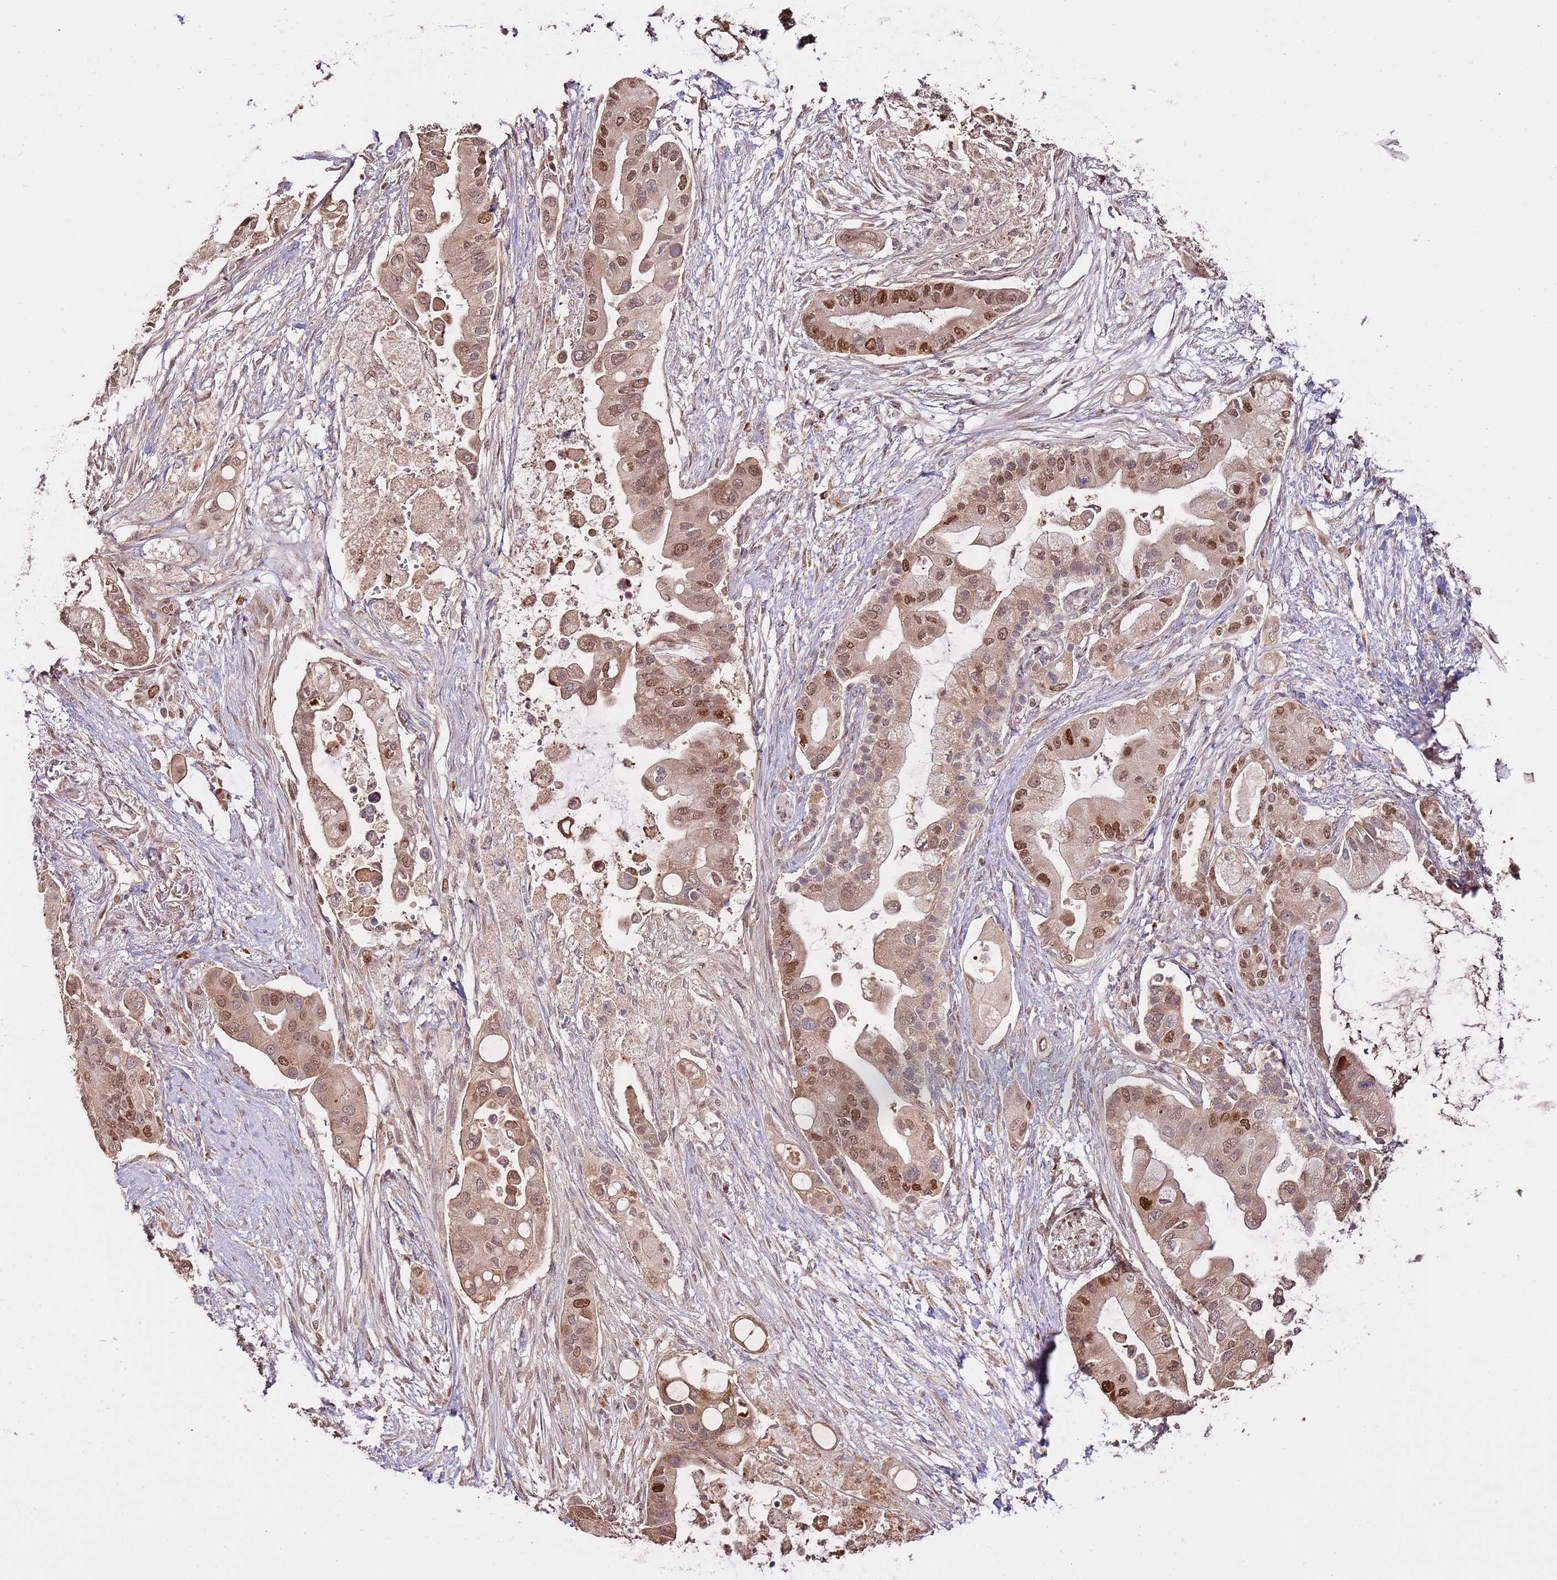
{"staining": {"intensity": "moderate", "quantity": "25%-75%", "location": "cytoplasmic/membranous,nuclear"}, "tissue": "pancreatic cancer", "cell_type": "Tumor cells", "image_type": "cancer", "snomed": [{"axis": "morphology", "description": "Adenocarcinoma, NOS"}, {"axis": "topography", "description": "Pancreas"}], "caption": "Immunohistochemical staining of human pancreatic cancer (adenocarcinoma) displays moderate cytoplasmic/membranous and nuclear protein staining in about 25%-75% of tumor cells.", "gene": "RIF1", "patient": {"sex": "male", "age": 57}}